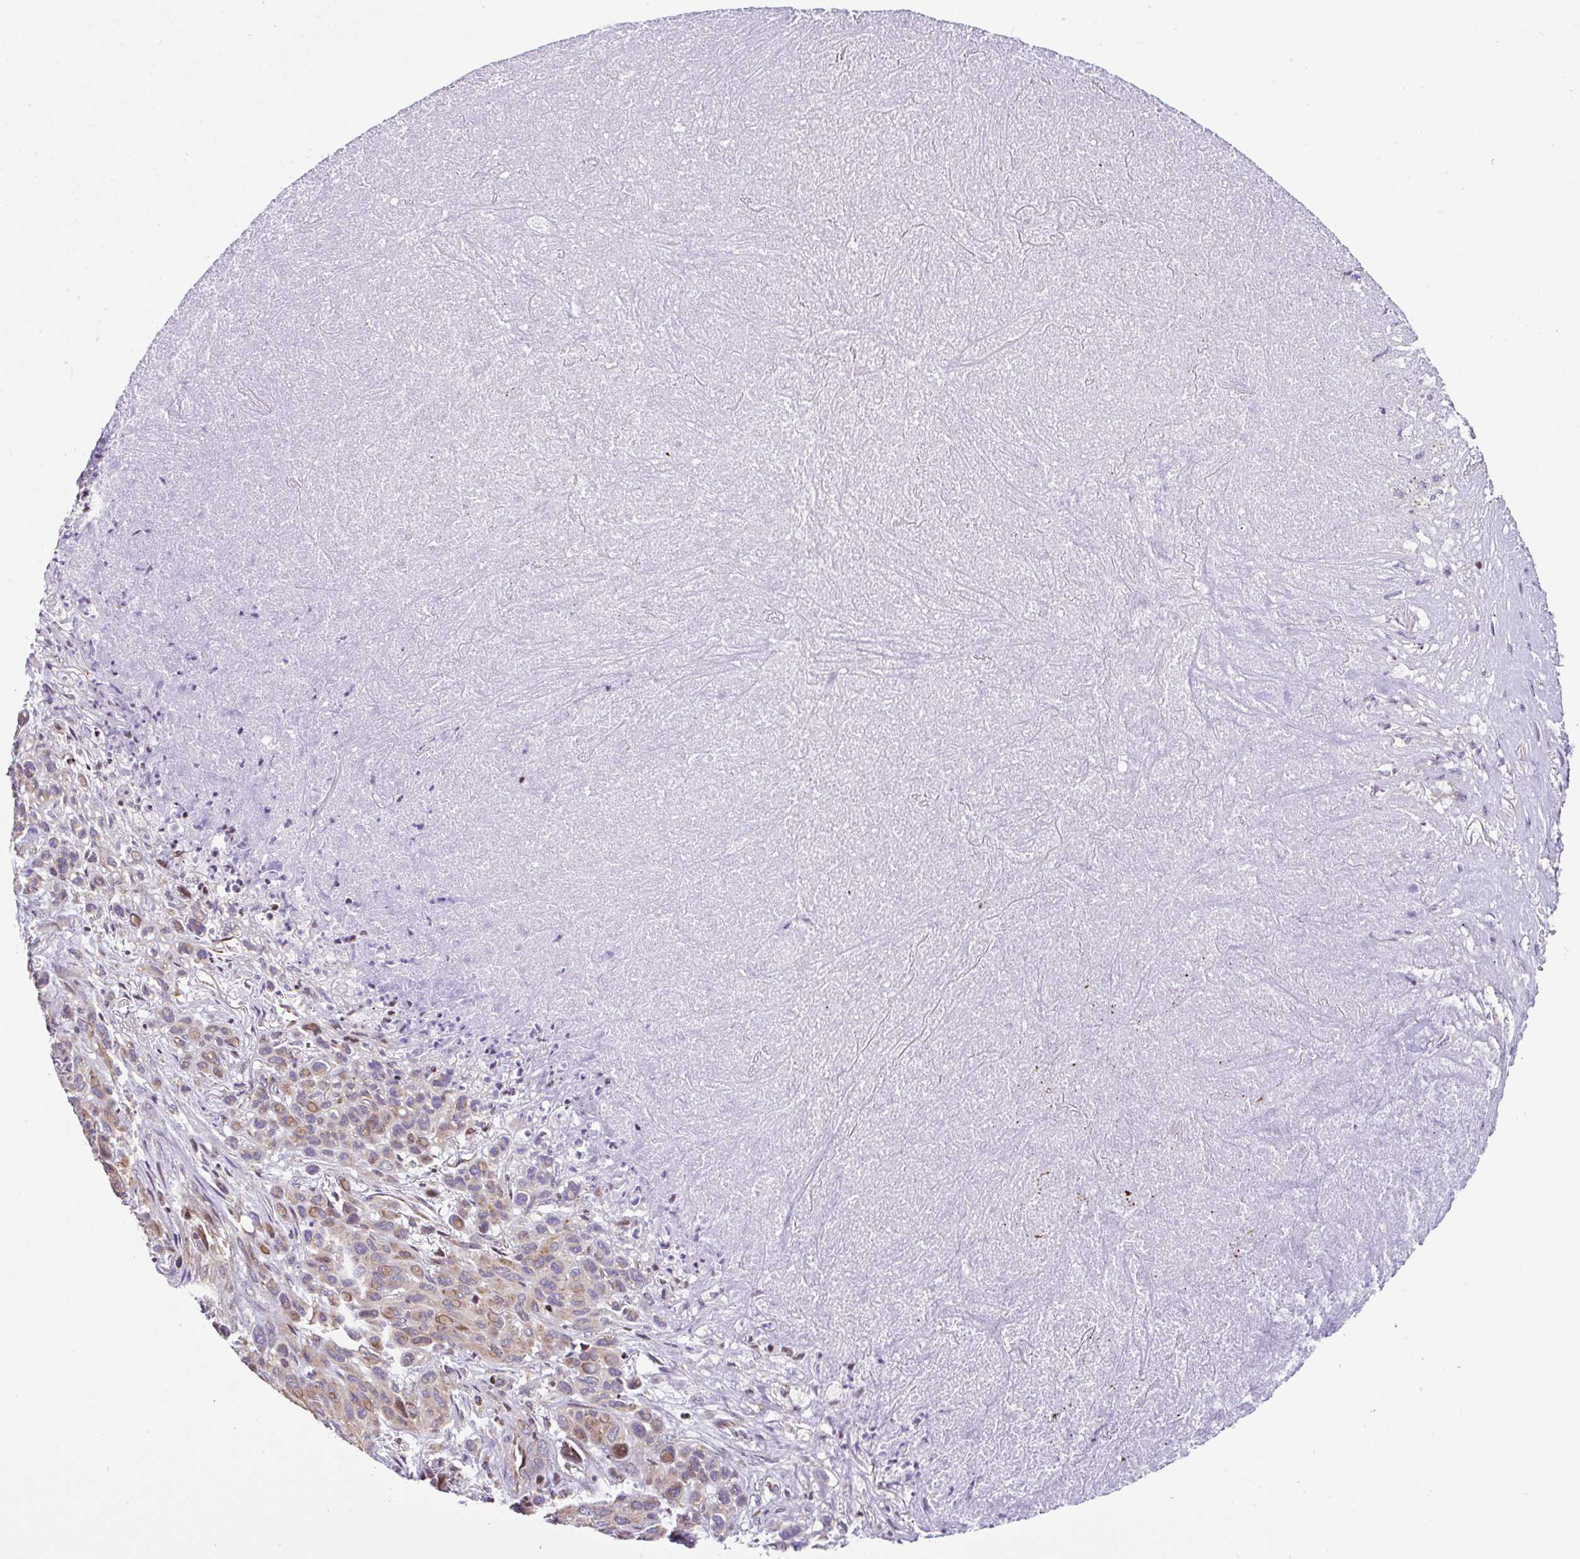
{"staining": {"intensity": "weak", "quantity": "25%-75%", "location": "cytoplasmic/membranous"}, "tissue": "melanoma", "cell_type": "Tumor cells", "image_type": "cancer", "snomed": [{"axis": "morphology", "description": "Malignant melanoma, Metastatic site"}, {"axis": "topography", "description": "Lung"}], "caption": "This photomicrograph exhibits malignant melanoma (metastatic site) stained with immunohistochemistry to label a protein in brown. The cytoplasmic/membranous of tumor cells show weak positivity for the protein. Nuclei are counter-stained blue.", "gene": "FIGNL1", "patient": {"sex": "male", "age": 48}}